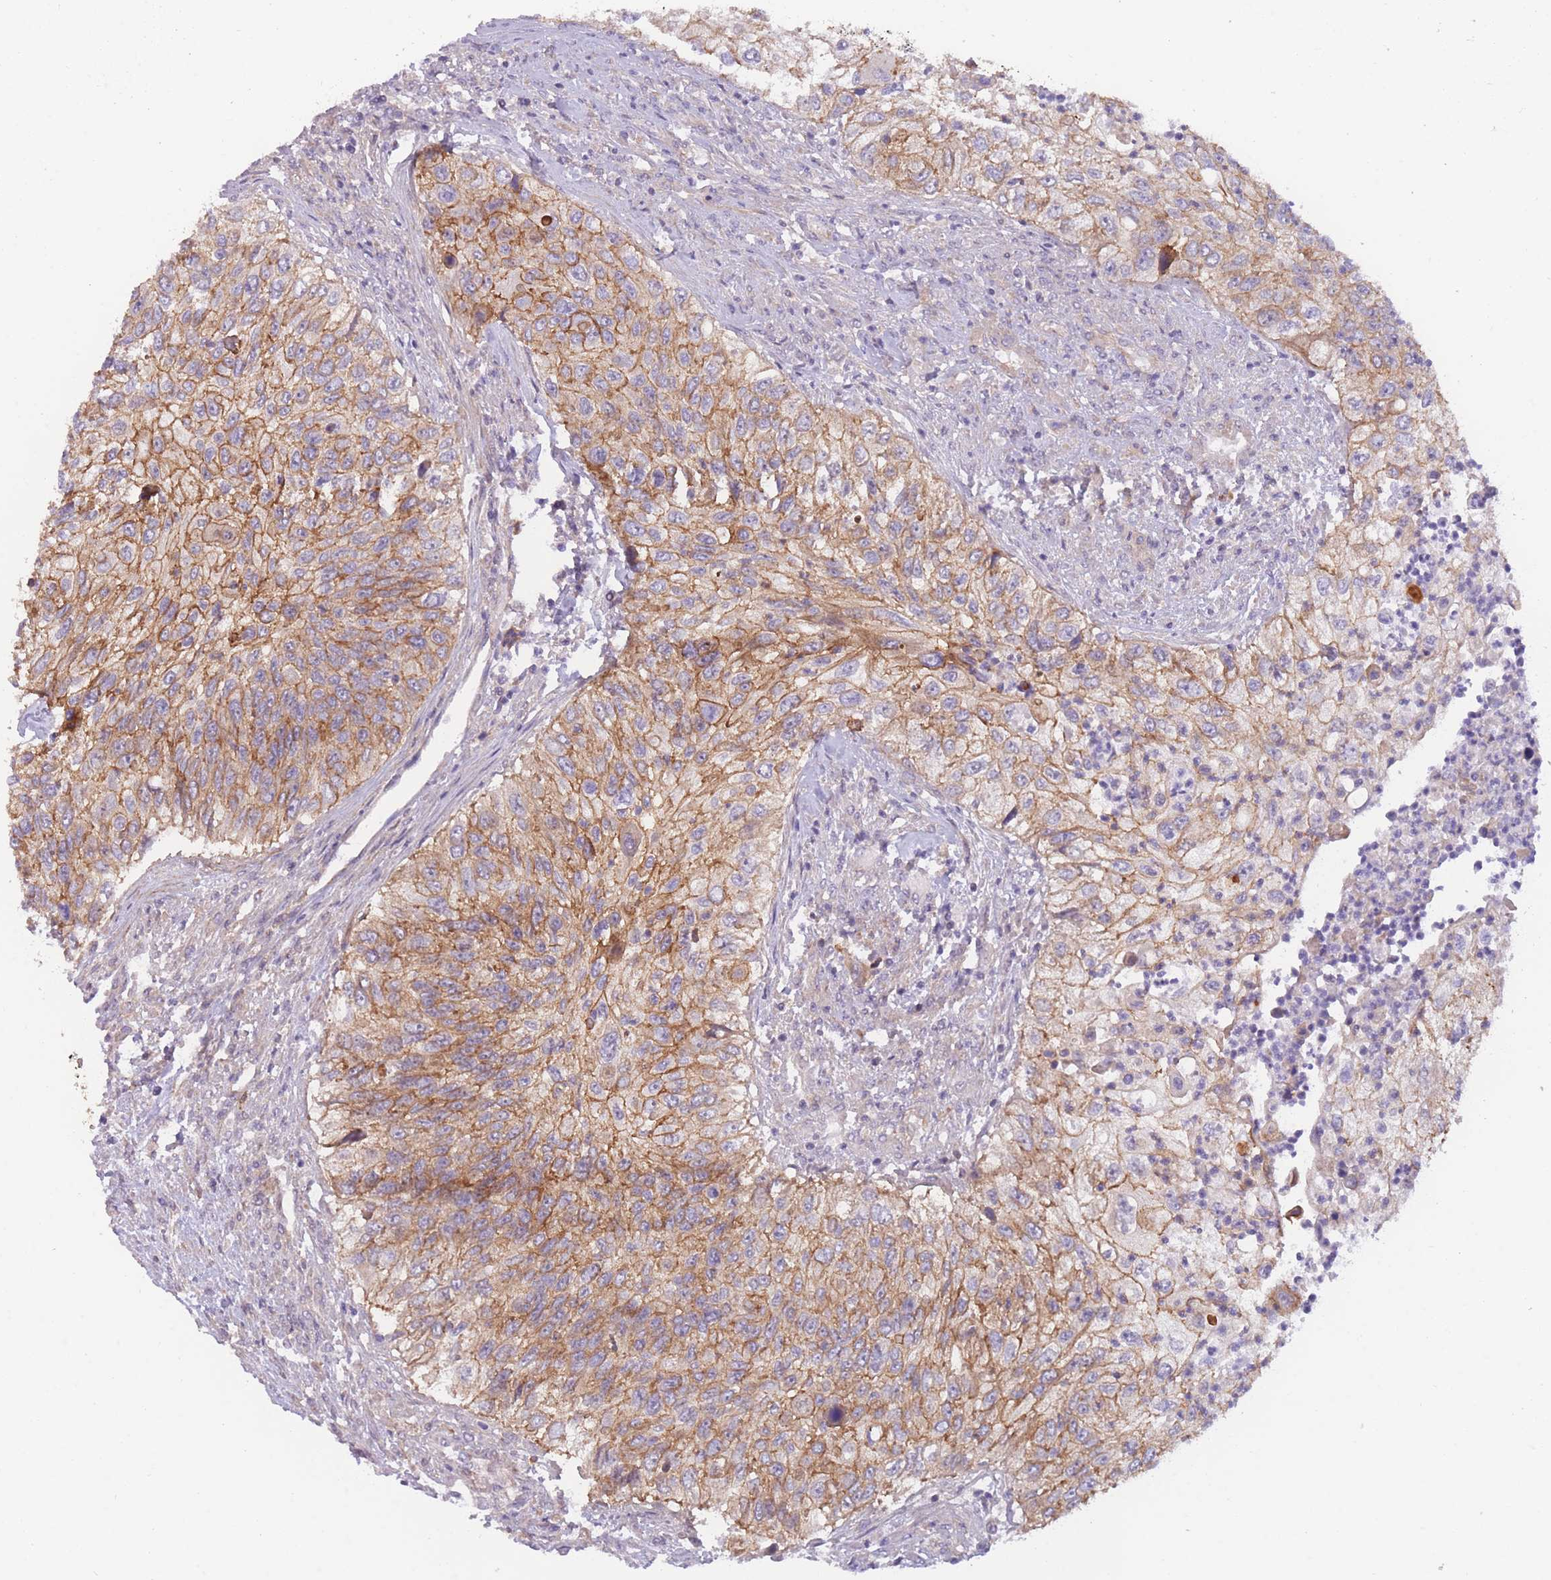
{"staining": {"intensity": "moderate", "quantity": ">75%", "location": "cytoplasmic/membranous"}, "tissue": "urothelial cancer", "cell_type": "Tumor cells", "image_type": "cancer", "snomed": [{"axis": "morphology", "description": "Urothelial carcinoma, High grade"}, {"axis": "topography", "description": "Urinary bladder"}], "caption": "This micrograph exhibits immunohistochemistry staining of human urothelial cancer, with medium moderate cytoplasmic/membranous positivity in approximately >75% of tumor cells.", "gene": "WDR93", "patient": {"sex": "female", "age": 60}}